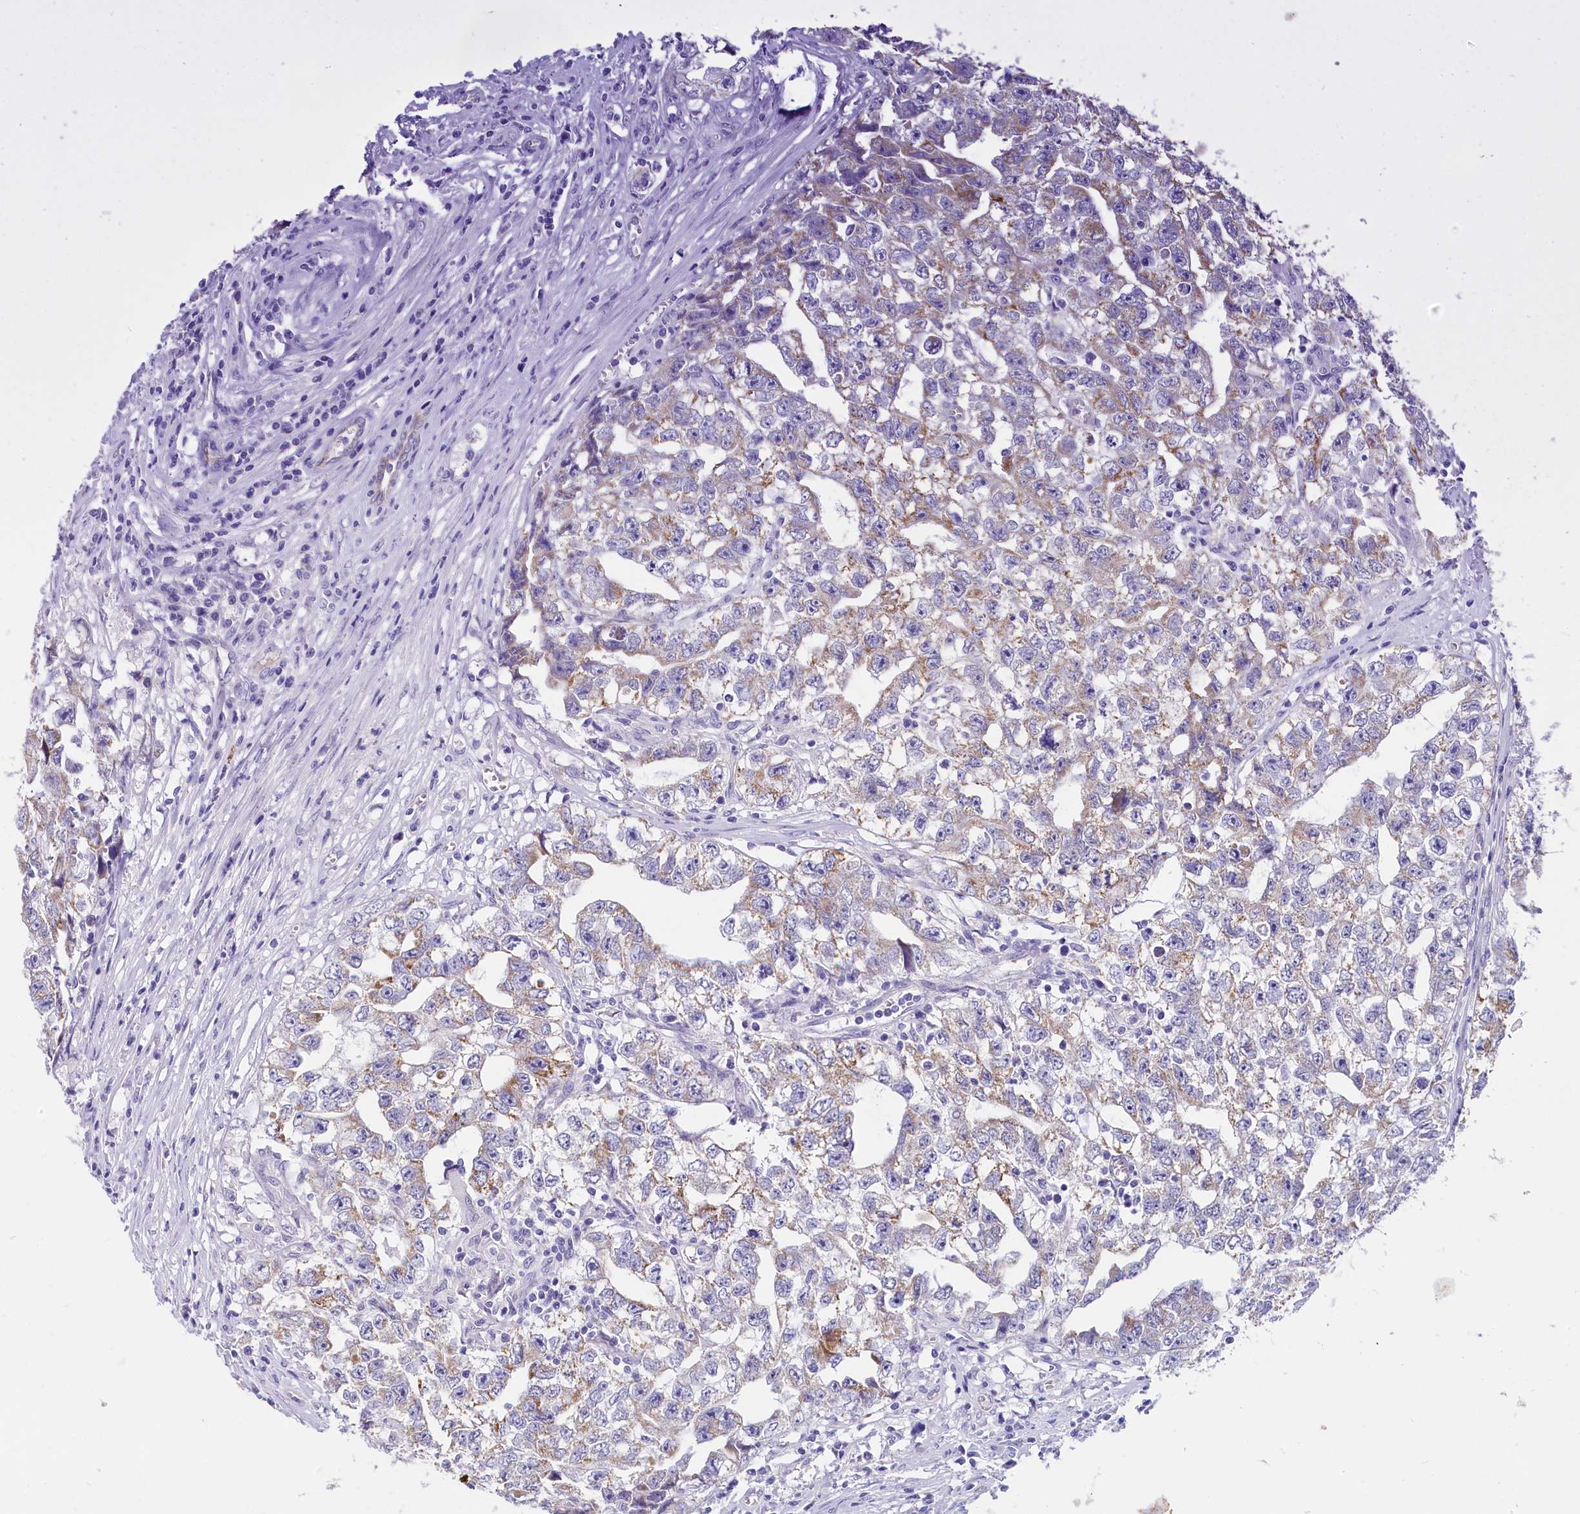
{"staining": {"intensity": "weak", "quantity": "25%-75%", "location": "cytoplasmic/membranous"}, "tissue": "testis cancer", "cell_type": "Tumor cells", "image_type": "cancer", "snomed": [{"axis": "morphology", "description": "Seminoma, NOS"}, {"axis": "morphology", "description": "Carcinoma, Embryonal, NOS"}, {"axis": "topography", "description": "Testis"}], "caption": "High-power microscopy captured an immunohistochemistry image of seminoma (testis), revealing weak cytoplasmic/membranous expression in about 25%-75% of tumor cells. Nuclei are stained in blue.", "gene": "INSC", "patient": {"sex": "male", "age": 43}}